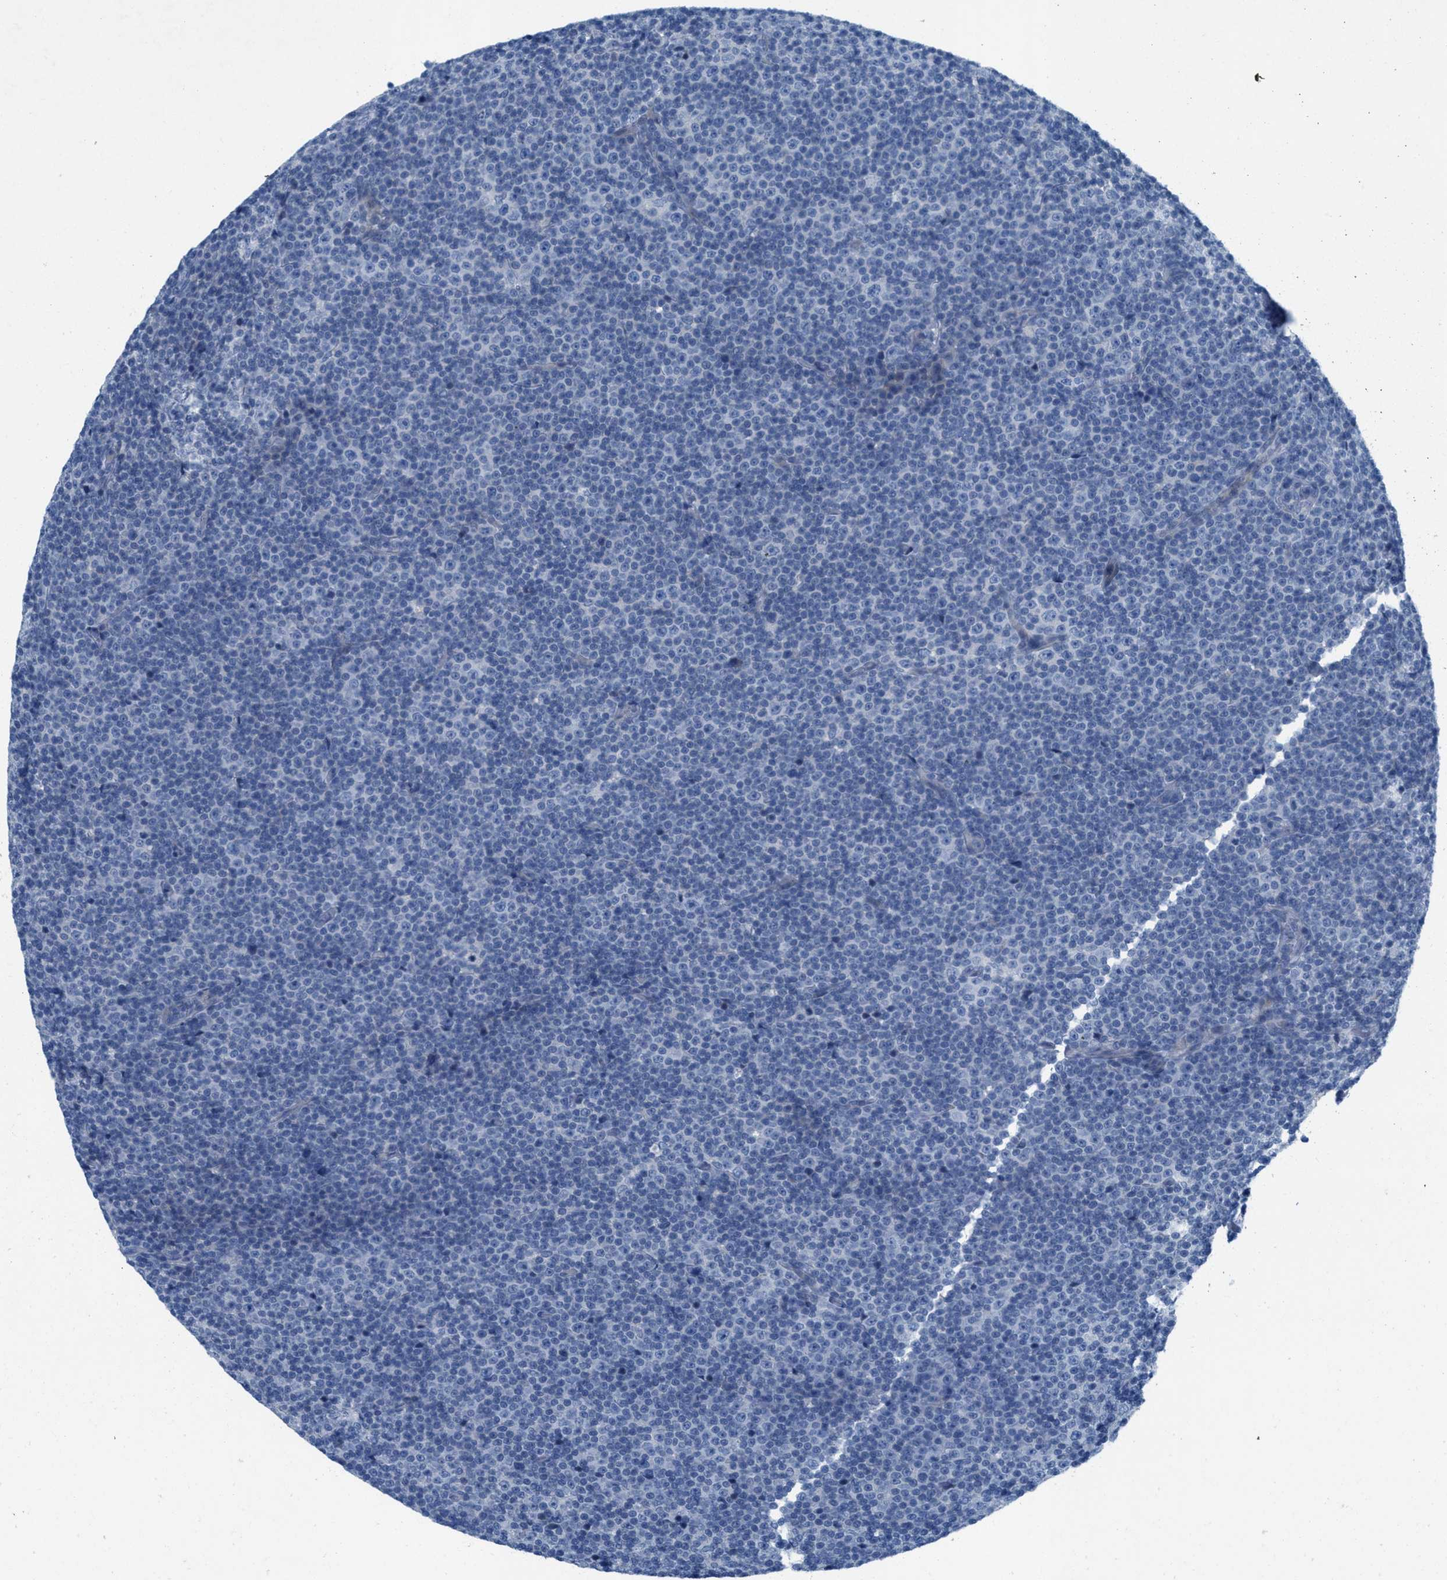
{"staining": {"intensity": "negative", "quantity": "none", "location": "none"}, "tissue": "lymphoma", "cell_type": "Tumor cells", "image_type": "cancer", "snomed": [{"axis": "morphology", "description": "Malignant lymphoma, non-Hodgkin's type, Low grade"}, {"axis": "topography", "description": "Lymph node"}], "caption": "This is an immunohistochemistry (IHC) histopathology image of lymphoma. There is no positivity in tumor cells.", "gene": "GALNT17", "patient": {"sex": "female", "age": 67}}